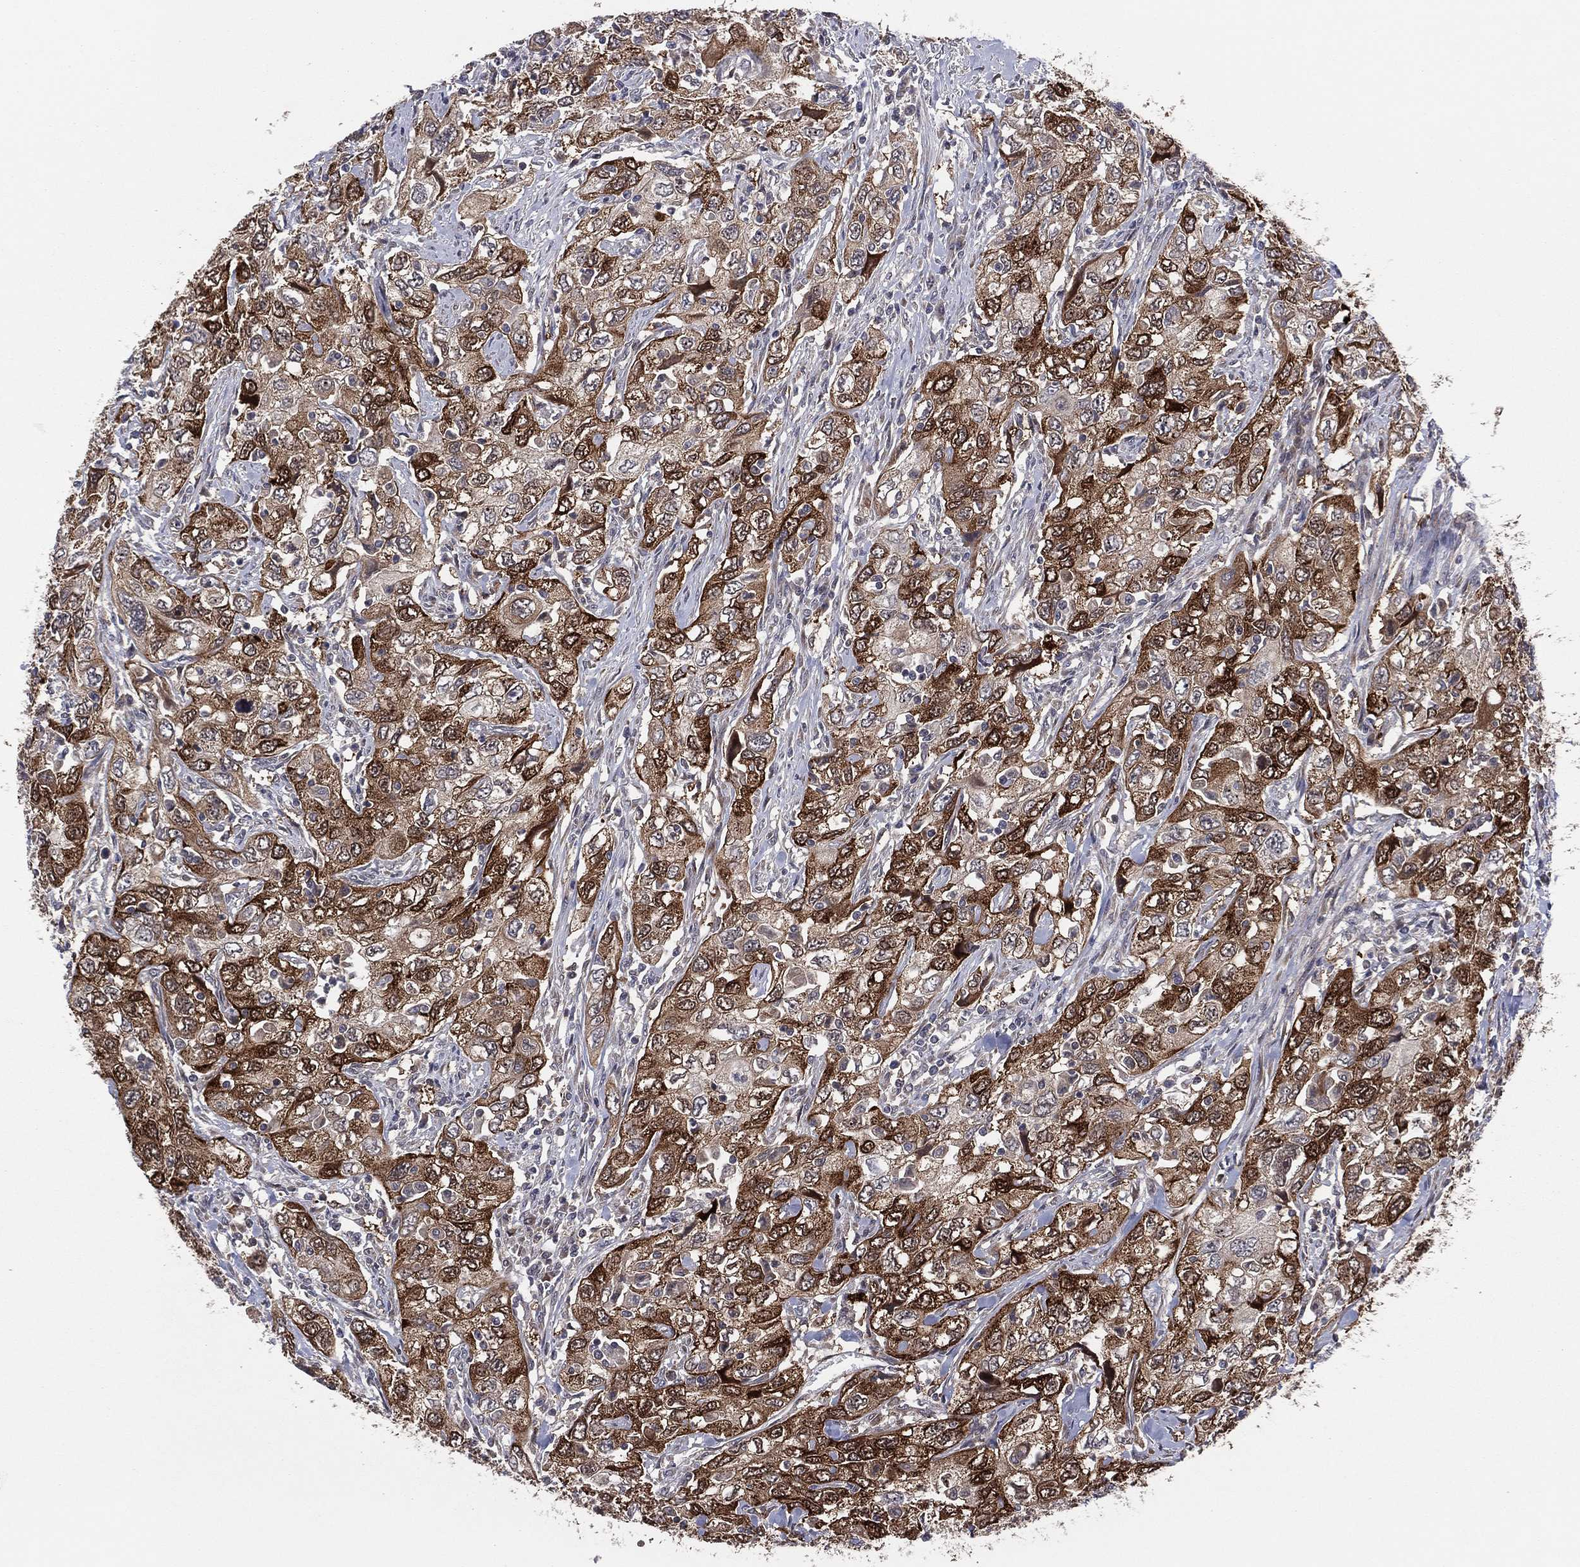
{"staining": {"intensity": "strong", "quantity": "<25%", "location": "cytoplasmic/membranous"}, "tissue": "urothelial cancer", "cell_type": "Tumor cells", "image_type": "cancer", "snomed": [{"axis": "morphology", "description": "Urothelial carcinoma, High grade"}, {"axis": "topography", "description": "Urinary bladder"}], "caption": "IHC photomicrograph of urothelial cancer stained for a protein (brown), which exhibits medium levels of strong cytoplasmic/membranous staining in approximately <25% of tumor cells.", "gene": "SNCG", "patient": {"sex": "male", "age": 76}}